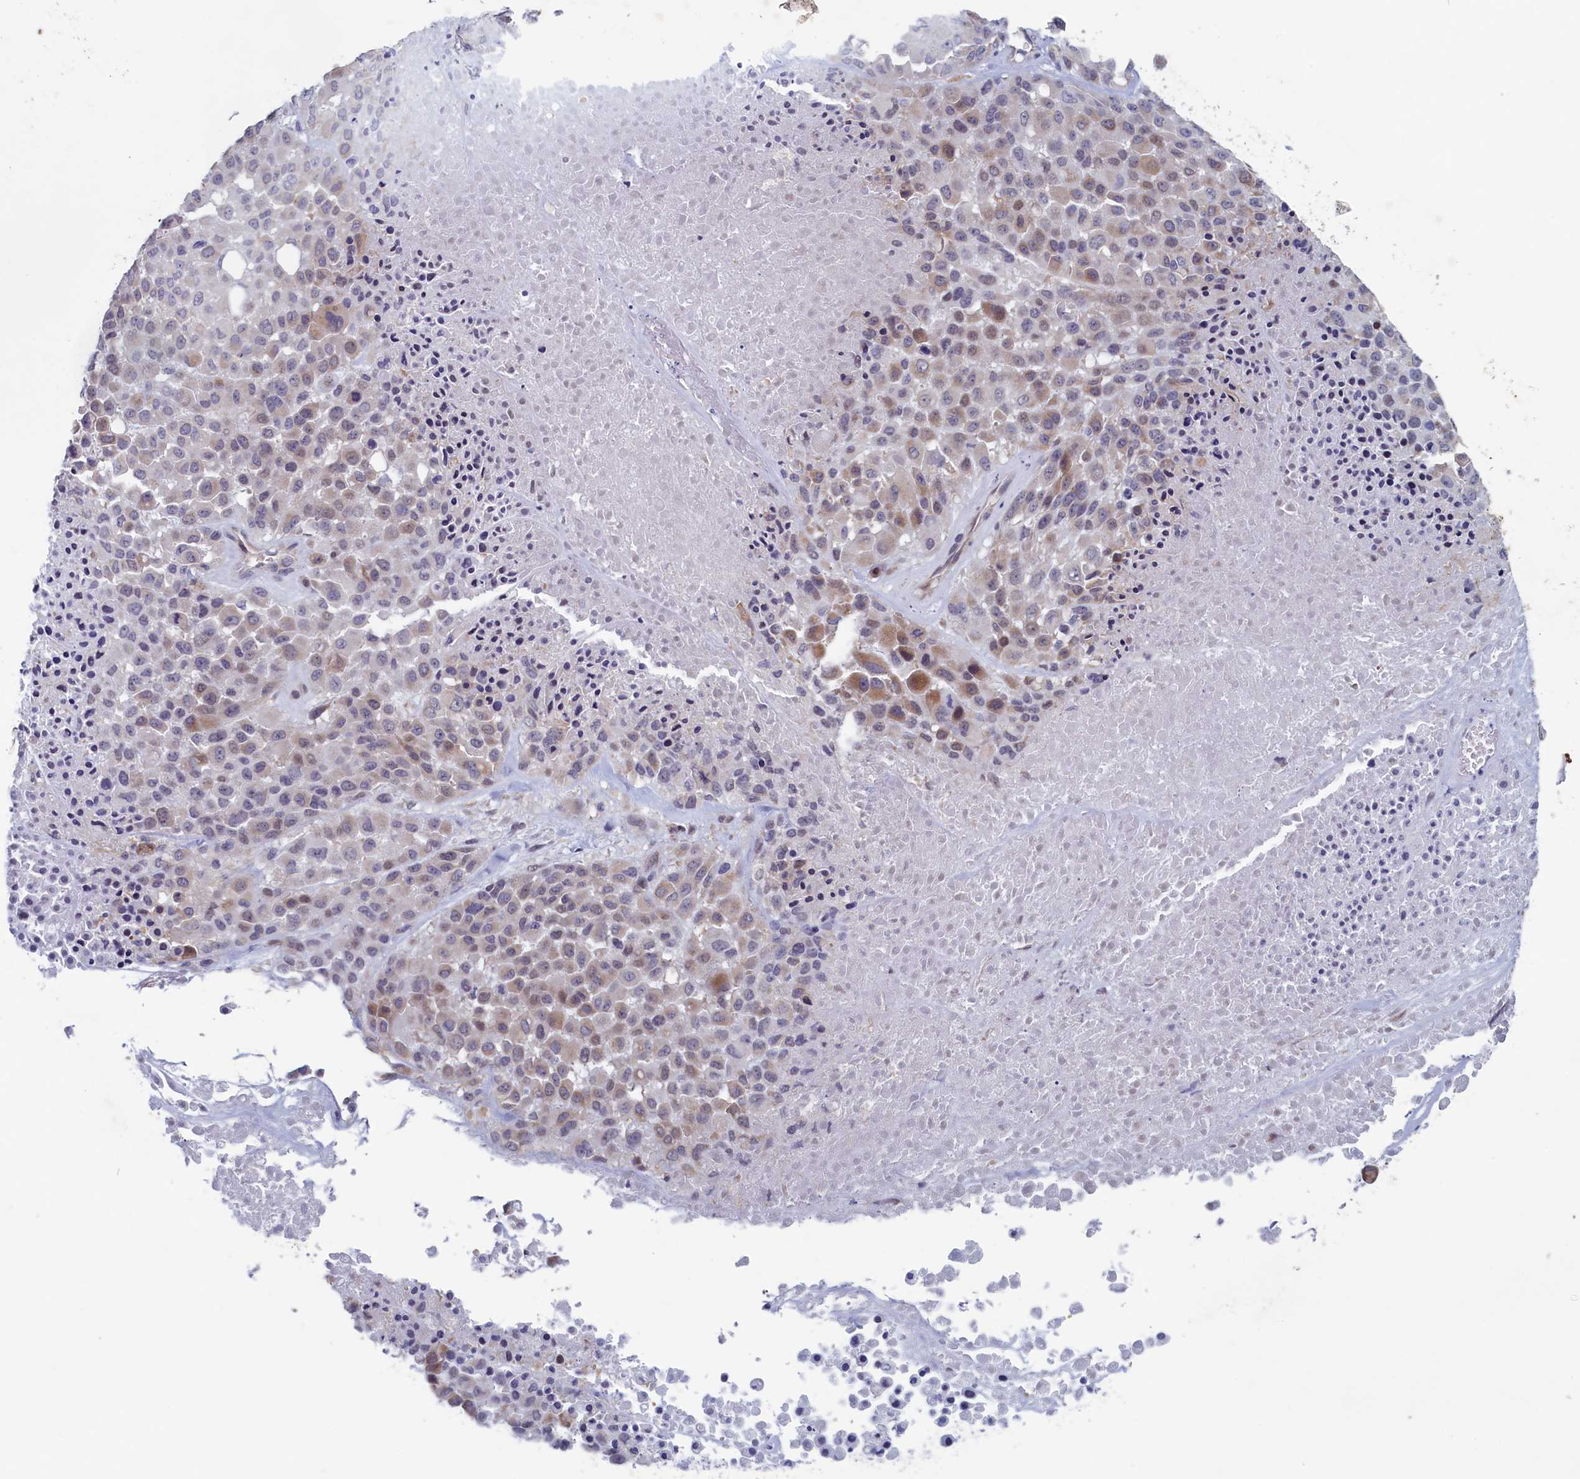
{"staining": {"intensity": "weak", "quantity": "25%-75%", "location": "cytoplasmic/membranous"}, "tissue": "melanoma", "cell_type": "Tumor cells", "image_type": "cancer", "snomed": [{"axis": "morphology", "description": "Malignant melanoma, Metastatic site"}, {"axis": "topography", "description": "Skin"}], "caption": "The micrograph reveals immunohistochemical staining of malignant melanoma (metastatic site). There is weak cytoplasmic/membranous positivity is appreciated in approximately 25%-75% of tumor cells. The protein of interest is shown in brown color, while the nuclei are stained blue.", "gene": "WDR76", "patient": {"sex": "female", "age": 81}}